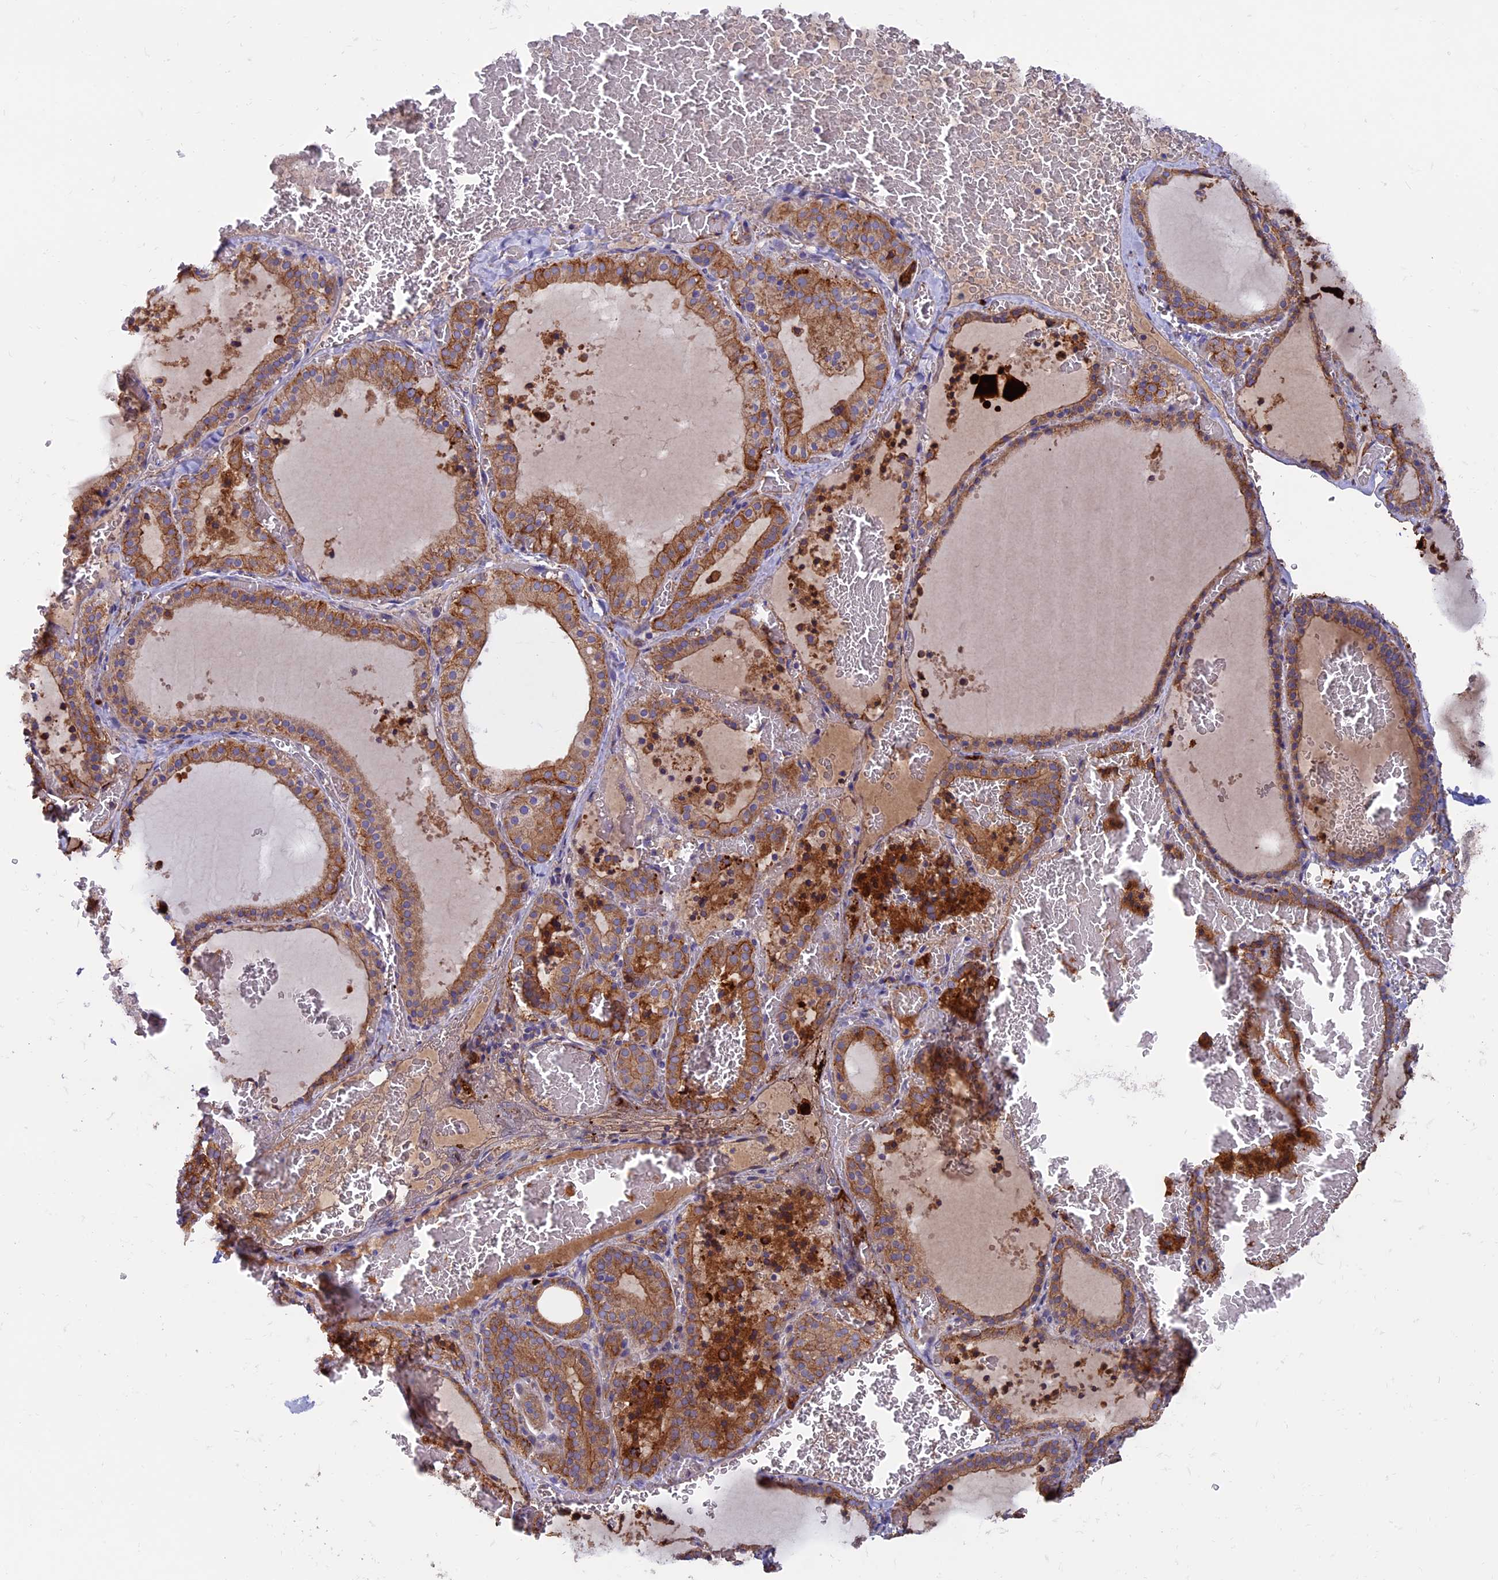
{"staining": {"intensity": "moderate", "quantity": ">75%", "location": "cytoplasmic/membranous"}, "tissue": "thyroid gland", "cell_type": "Glandular cells", "image_type": "normal", "snomed": [{"axis": "morphology", "description": "Normal tissue, NOS"}, {"axis": "topography", "description": "Thyroid gland"}], "caption": "Unremarkable thyroid gland was stained to show a protein in brown. There is medium levels of moderate cytoplasmic/membranous positivity in about >75% of glandular cells. Nuclei are stained in blue.", "gene": "PTPN9", "patient": {"sex": "female", "age": 39}}